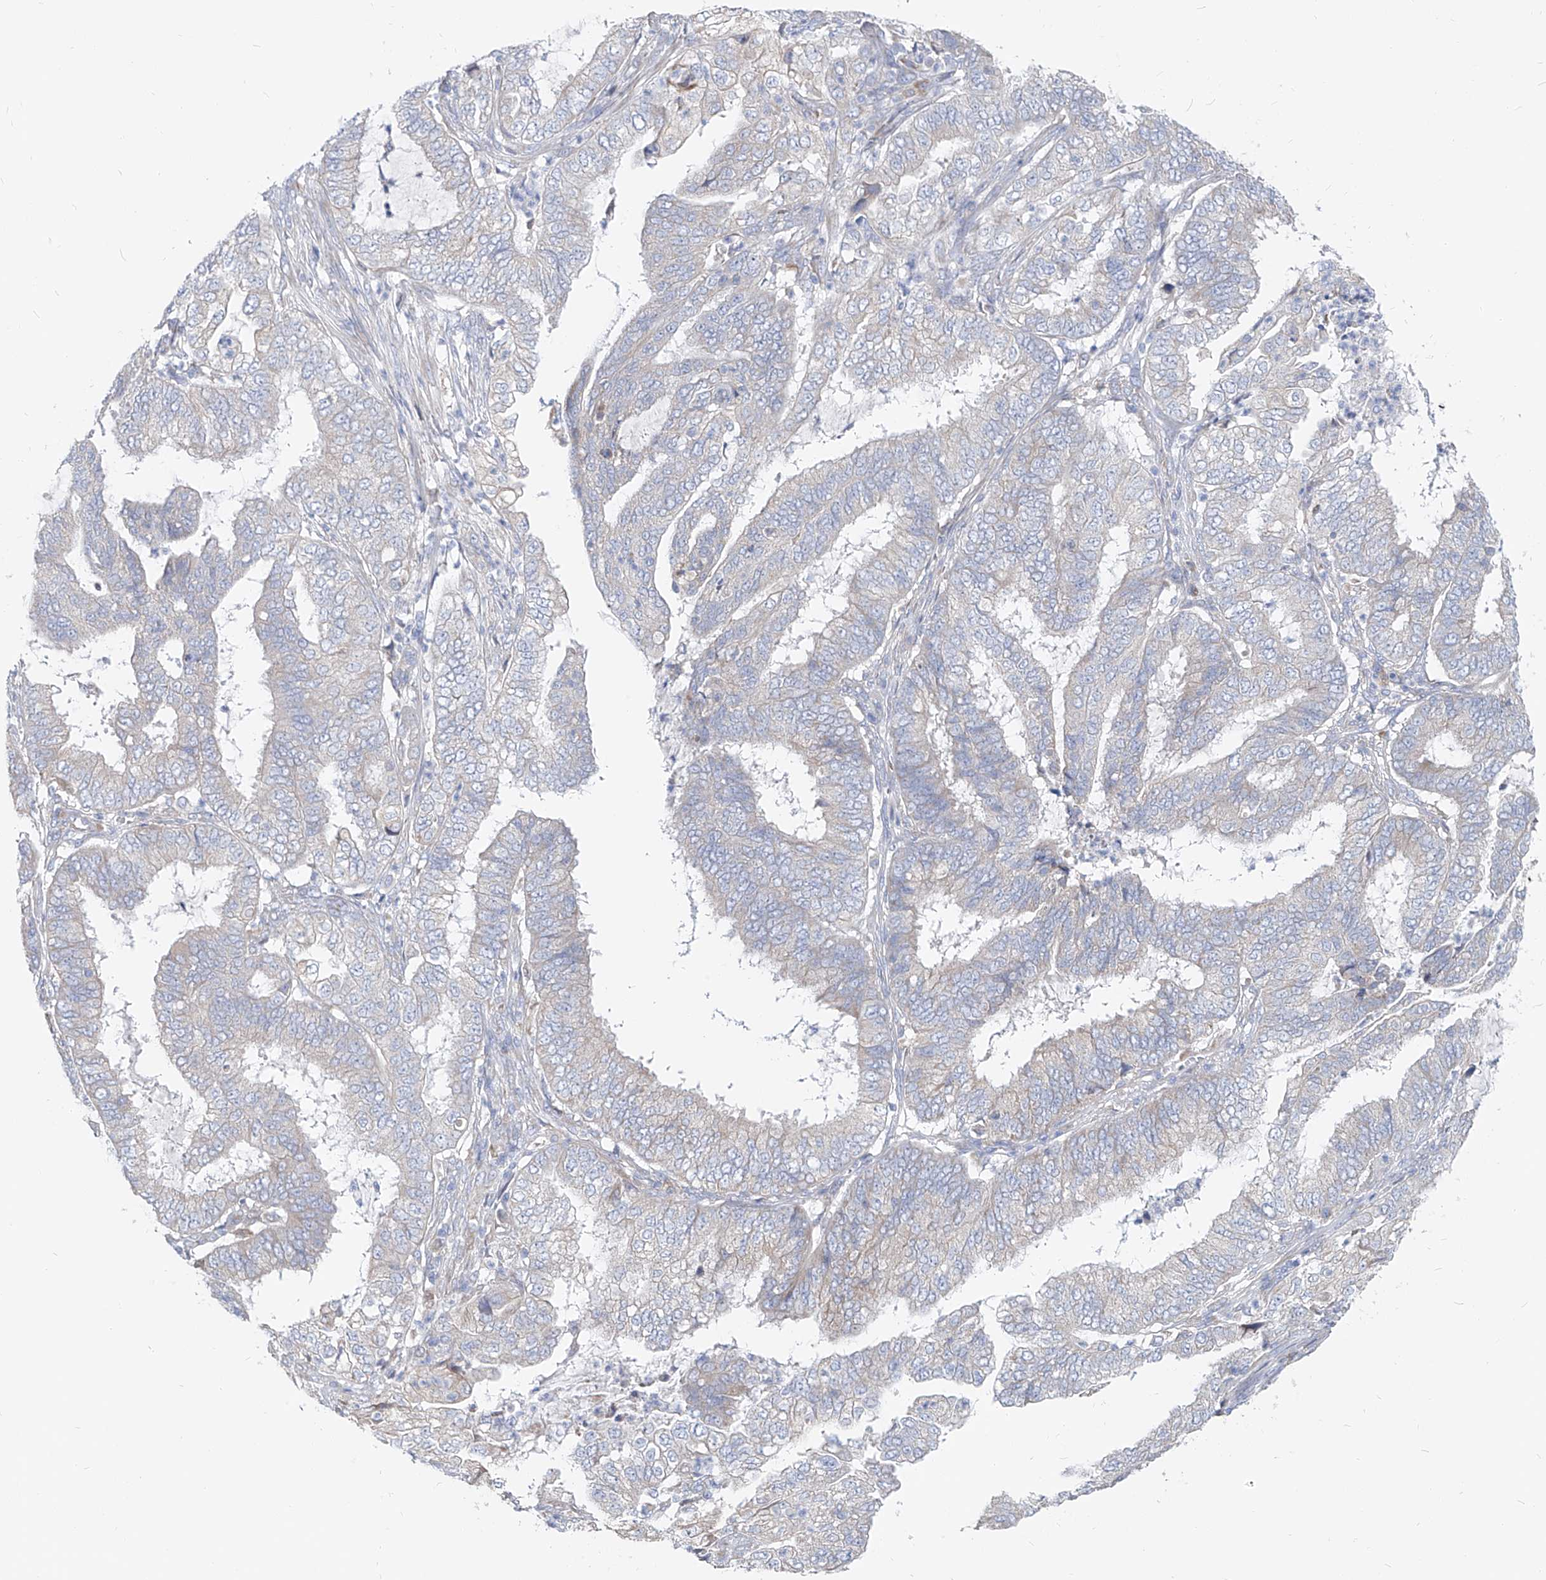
{"staining": {"intensity": "negative", "quantity": "none", "location": "none"}, "tissue": "endometrial cancer", "cell_type": "Tumor cells", "image_type": "cancer", "snomed": [{"axis": "morphology", "description": "Adenocarcinoma, NOS"}, {"axis": "topography", "description": "Endometrium"}], "caption": "The immunohistochemistry image has no significant expression in tumor cells of endometrial cancer tissue. (DAB (3,3'-diaminobenzidine) IHC, high magnification).", "gene": "UFL1", "patient": {"sex": "female", "age": 51}}